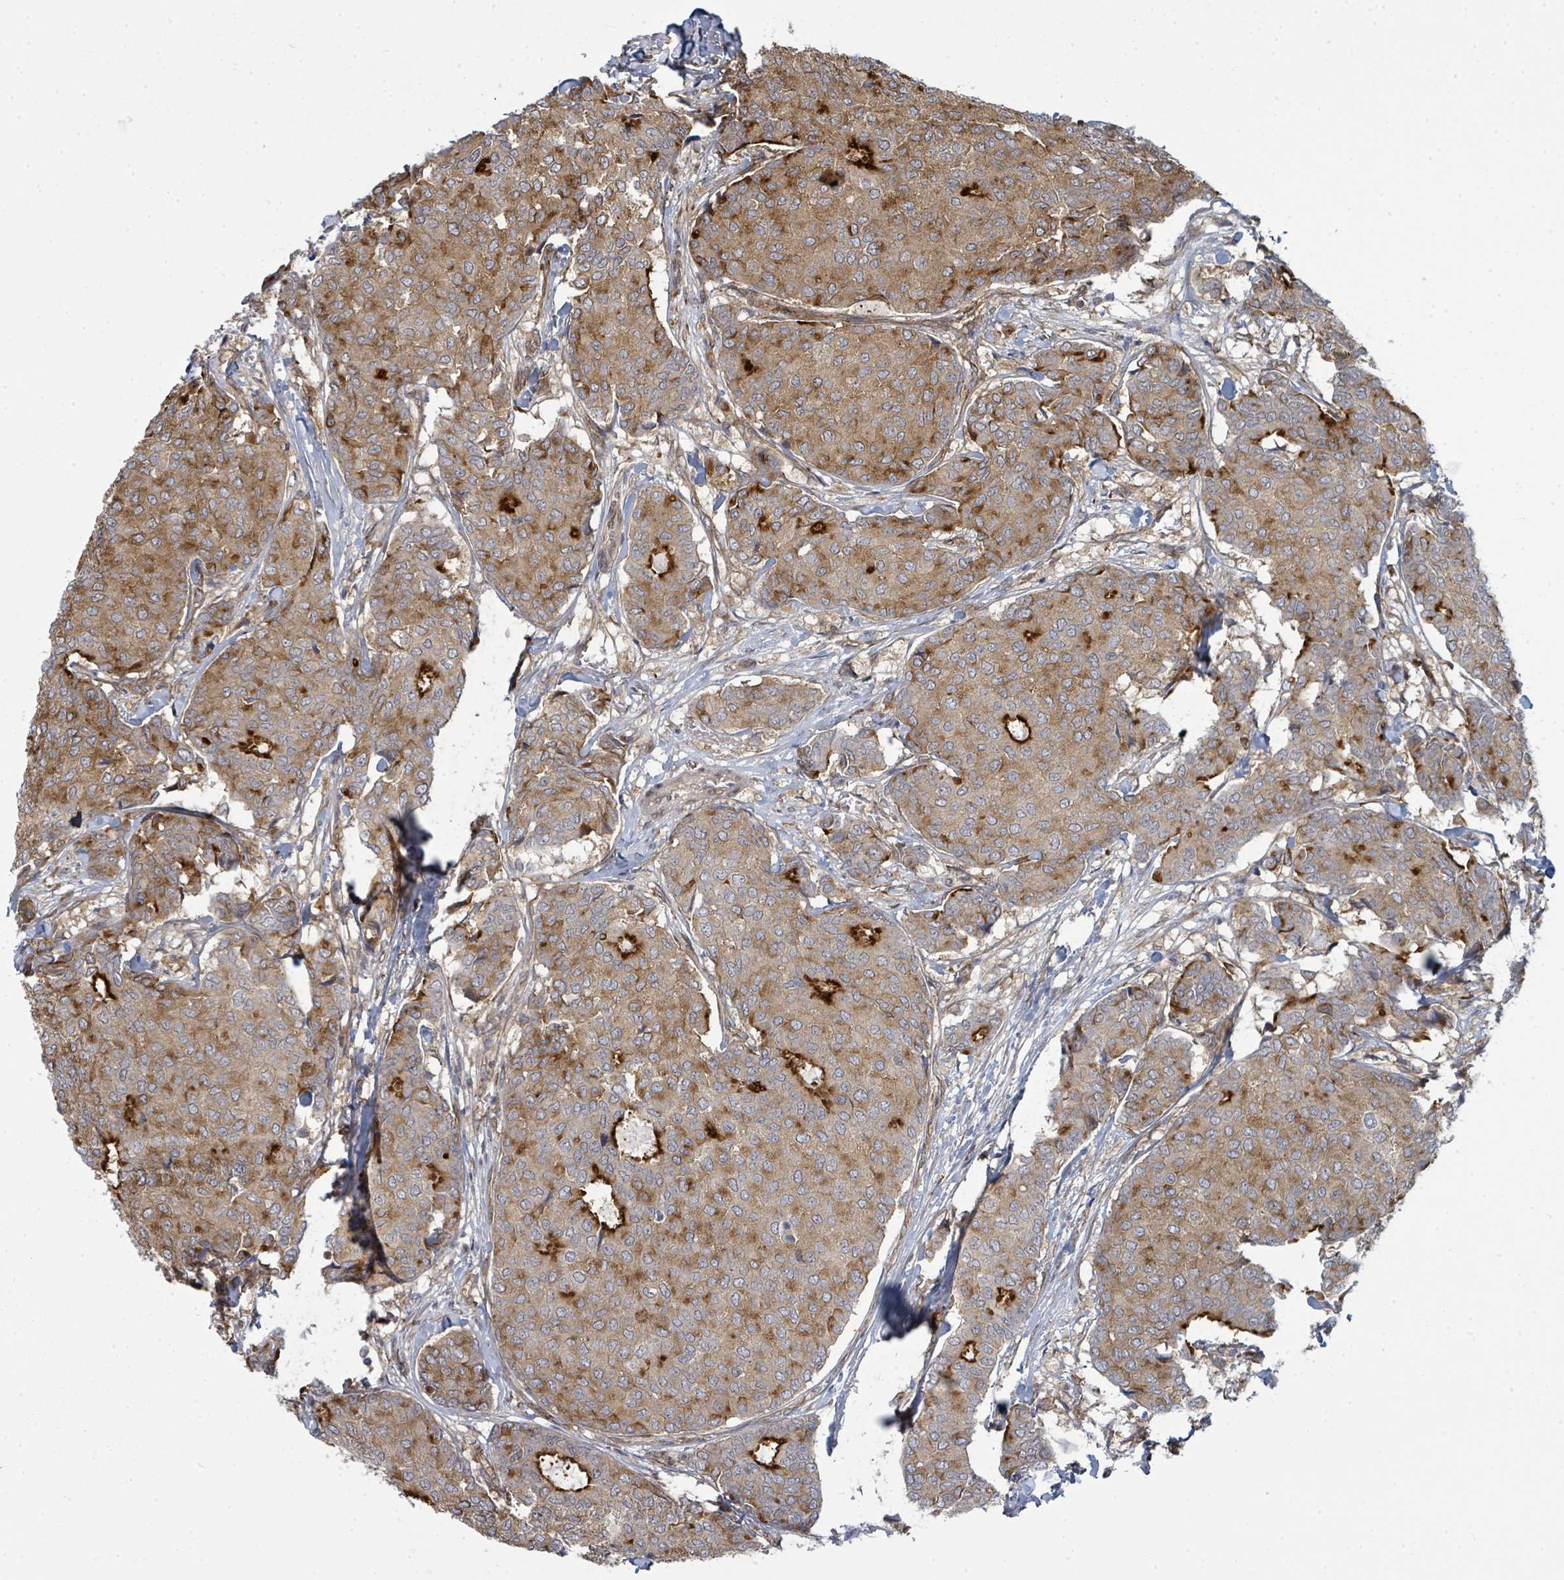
{"staining": {"intensity": "strong", "quantity": "25%-75%", "location": "cytoplasmic/membranous"}, "tissue": "breast cancer", "cell_type": "Tumor cells", "image_type": "cancer", "snomed": [{"axis": "morphology", "description": "Duct carcinoma"}, {"axis": "topography", "description": "Breast"}], "caption": "Immunohistochemistry (IHC) of human breast intraductal carcinoma reveals high levels of strong cytoplasmic/membranous positivity in about 25%-75% of tumor cells.", "gene": "PSMG2", "patient": {"sex": "female", "age": 75}}